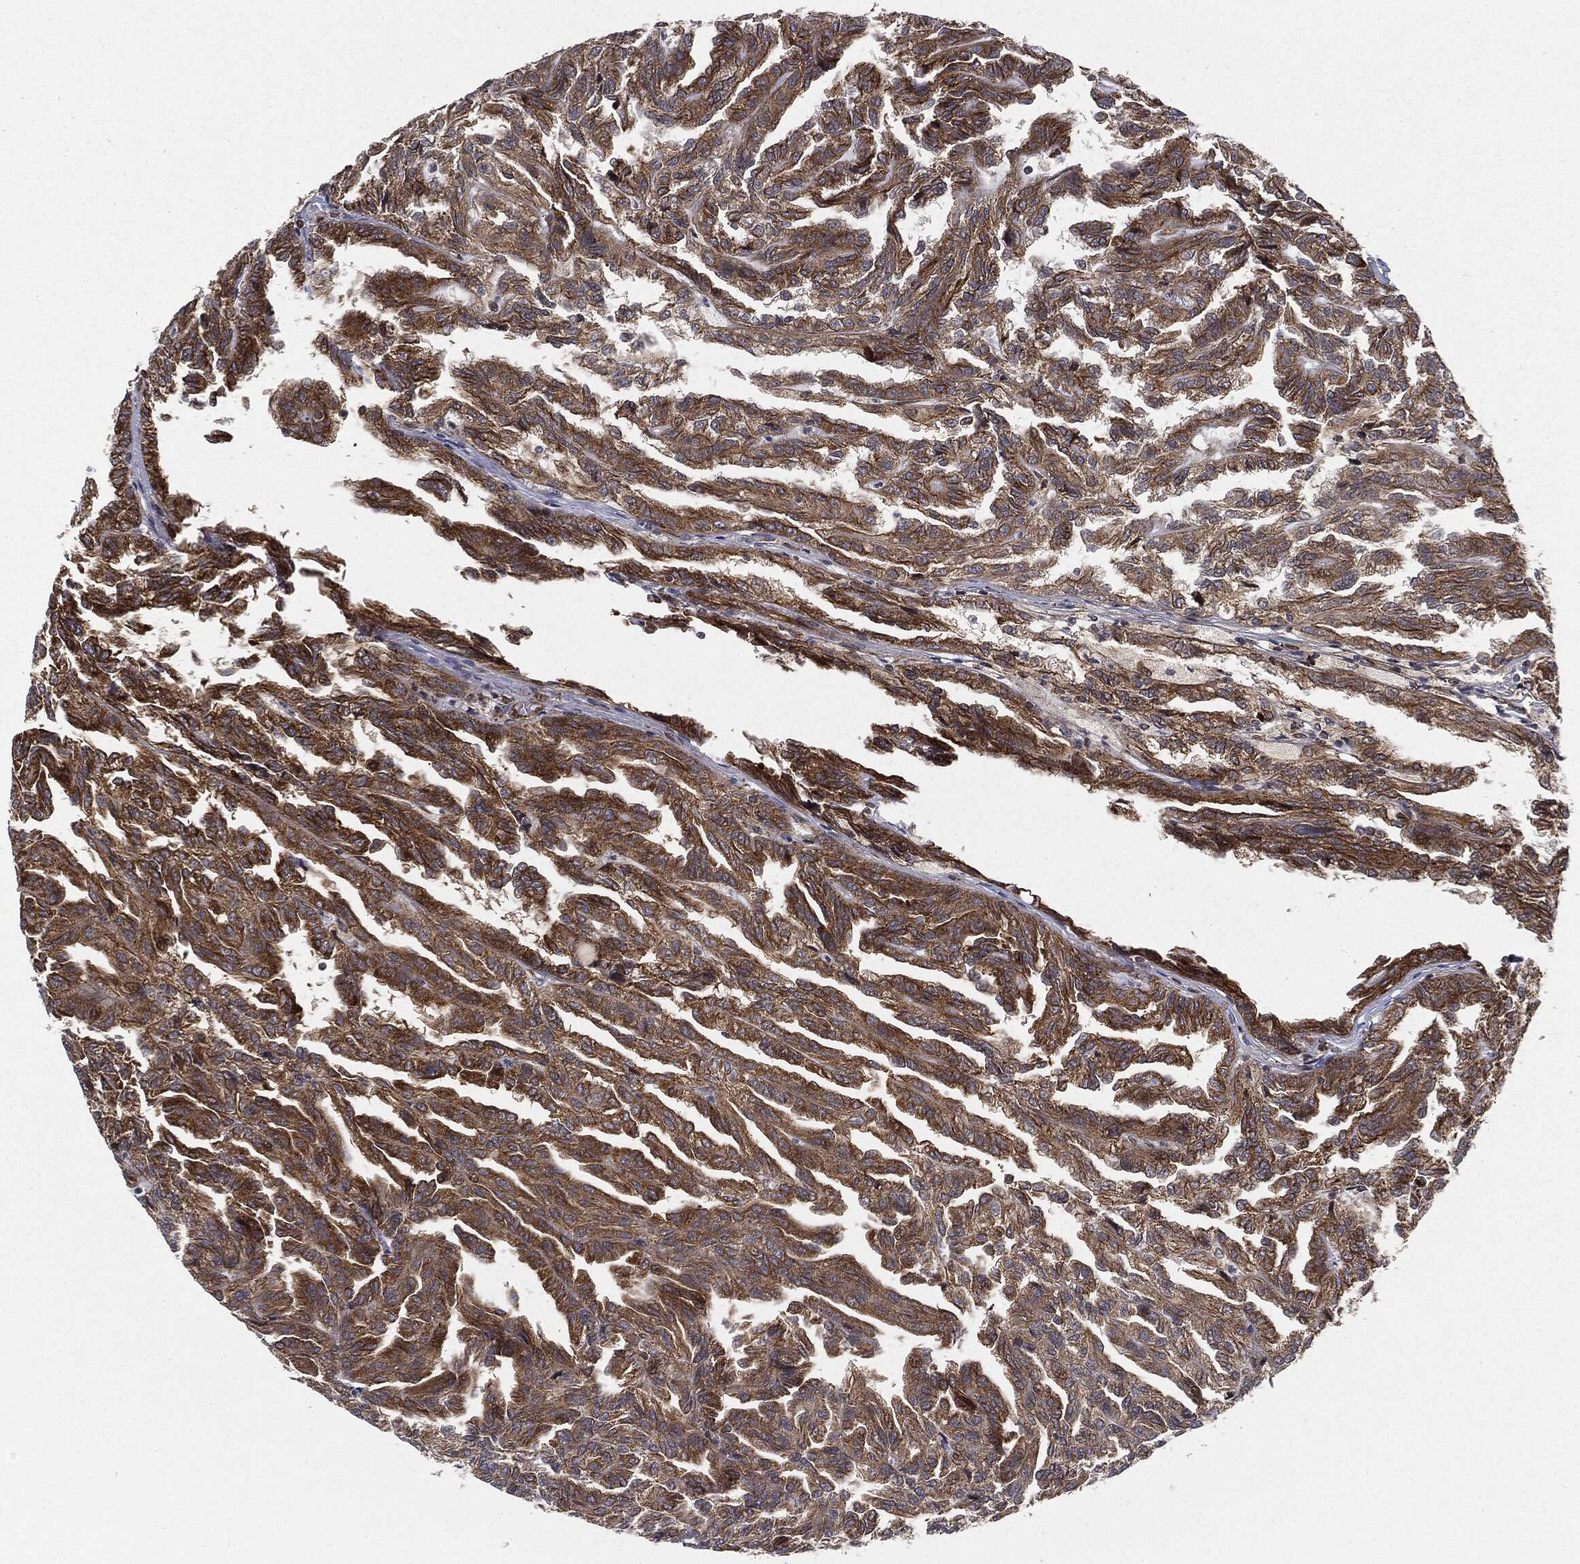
{"staining": {"intensity": "moderate", "quantity": ">75%", "location": "cytoplasmic/membranous"}, "tissue": "renal cancer", "cell_type": "Tumor cells", "image_type": "cancer", "snomed": [{"axis": "morphology", "description": "Adenocarcinoma, NOS"}, {"axis": "topography", "description": "Kidney"}], "caption": "Adenocarcinoma (renal) was stained to show a protein in brown. There is medium levels of moderate cytoplasmic/membranous positivity in about >75% of tumor cells.", "gene": "CYLD", "patient": {"sex": "male", "age": 79}}